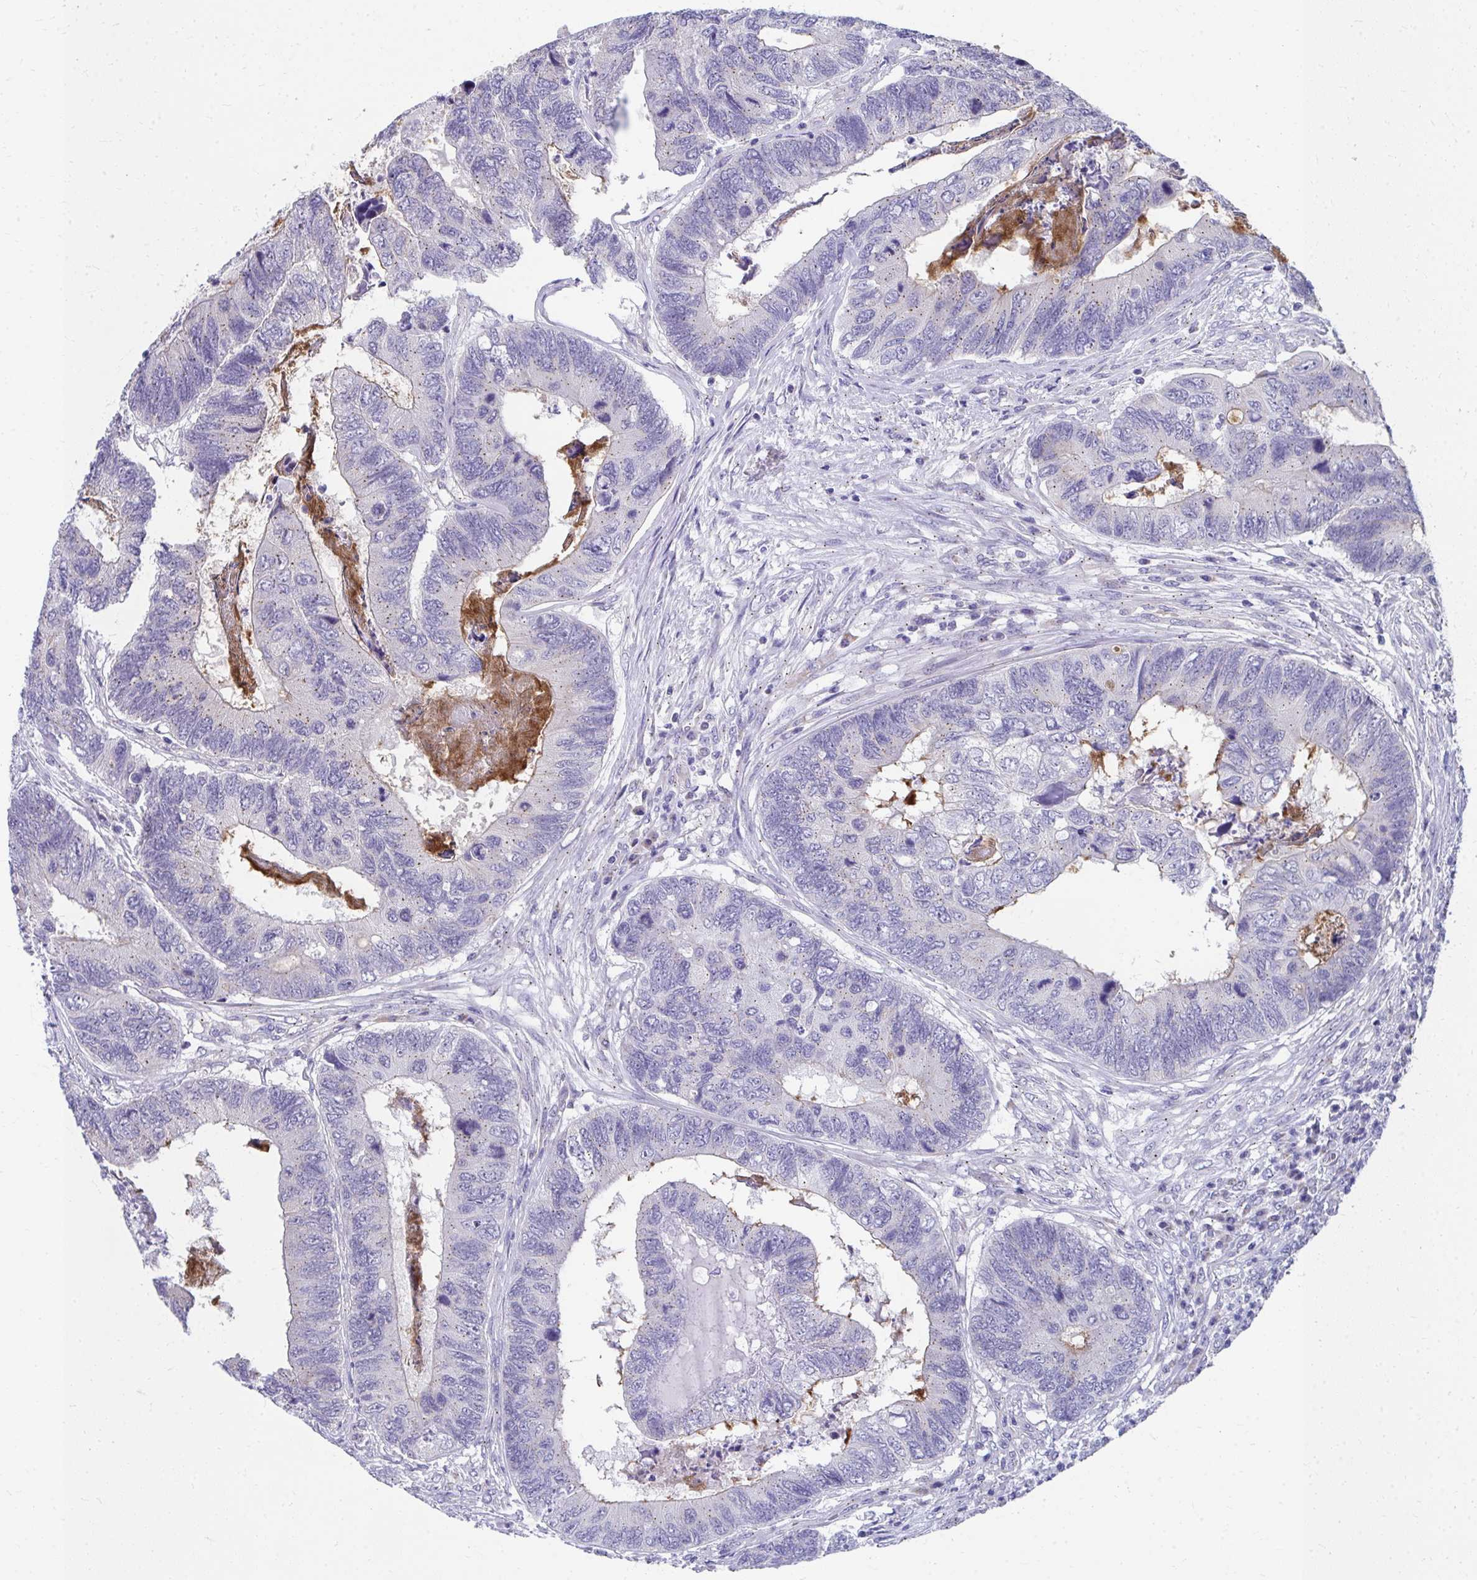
{"staining": {"intensity": "negative", "quantity": "none", "location": "none"}, "tissue": "colorectal cancer", "cell_type": "Tumor cells", "image_type": "cancer", "snomed": [{"axis": "morphology", "description": "Adenocarcinoma, NOS"}, {"axis": "topography", "description": "Colon"}], "caption": "High magnification brightfield microscopy of colorectal cancer stained with DAB (3,3'-diaminobenzidine) (brown) and counterstained with hematoxylin (blue): tumor cells show no significant expression.", "gene": "TMPRSS2", "patient": {"sex": "female", "age": 67}}